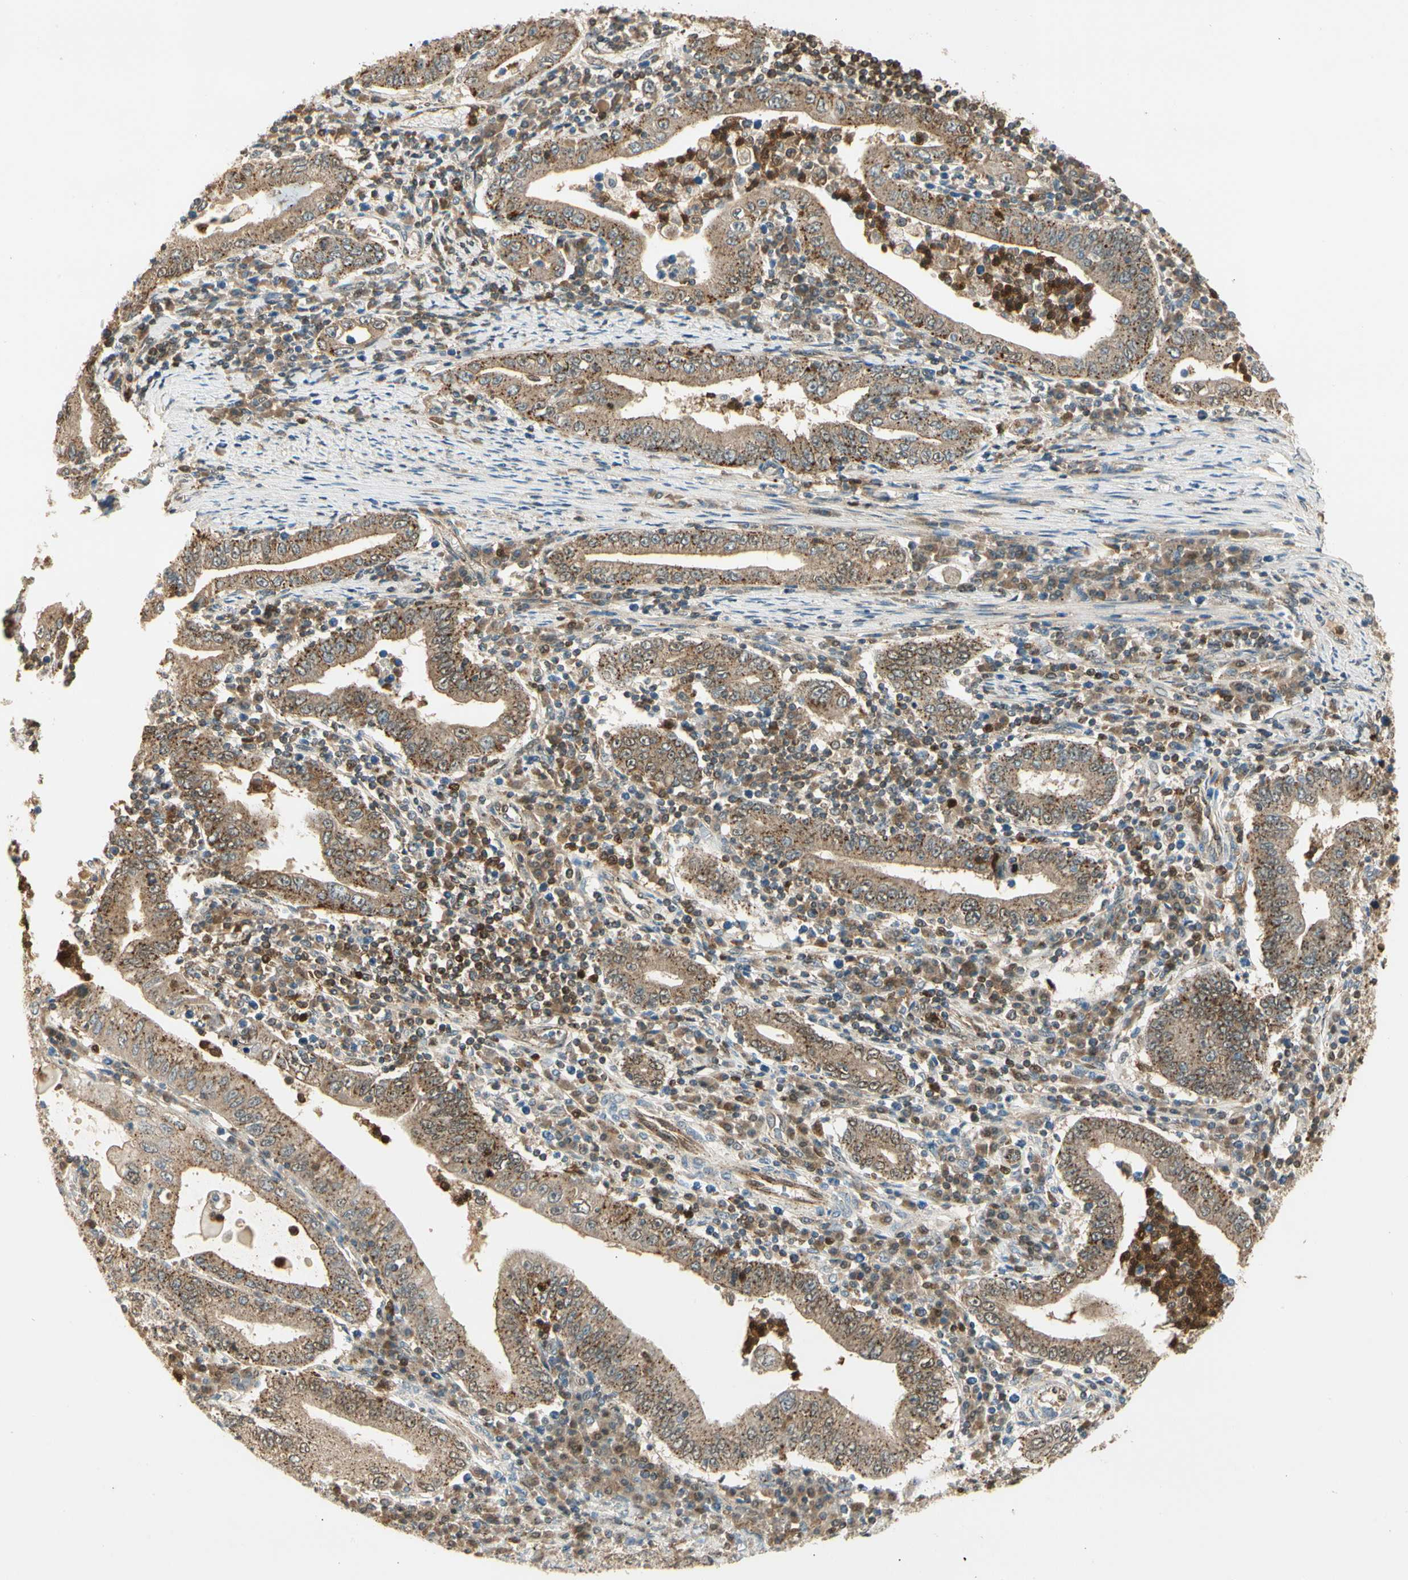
{"staining": {"intensity": "moderate", "quantity": ">75%", "location": "cytoplasmic/membranous"}, "tissue": "stomach cancer", "cell_type": "Tumor cells", "image_type": "cancer", "snomed": [{"axis": "morphology", "description": "Normal tissue, NOS"}, {"axis": "morphology", "description": "Adenocarcinoma, NOS"}, {"axis": "topography", "description": "Esophagus"}, {"axis": "topography", "description": "Stomach, upper"}, {"axis": "topography", "description": "Peripheral nerve tissue"}], "caption": "High-magnification brightfield microscopy of stomach cancer stained with DAB (brown) and counterstained with hematoxylin (blue). tumor cells exhibit moderate cytoplasmic/membranous positivity is identified in approximately>75% of cells.", "gene": "LTA4H", "patient": {"sex": "male", "age": 62}}